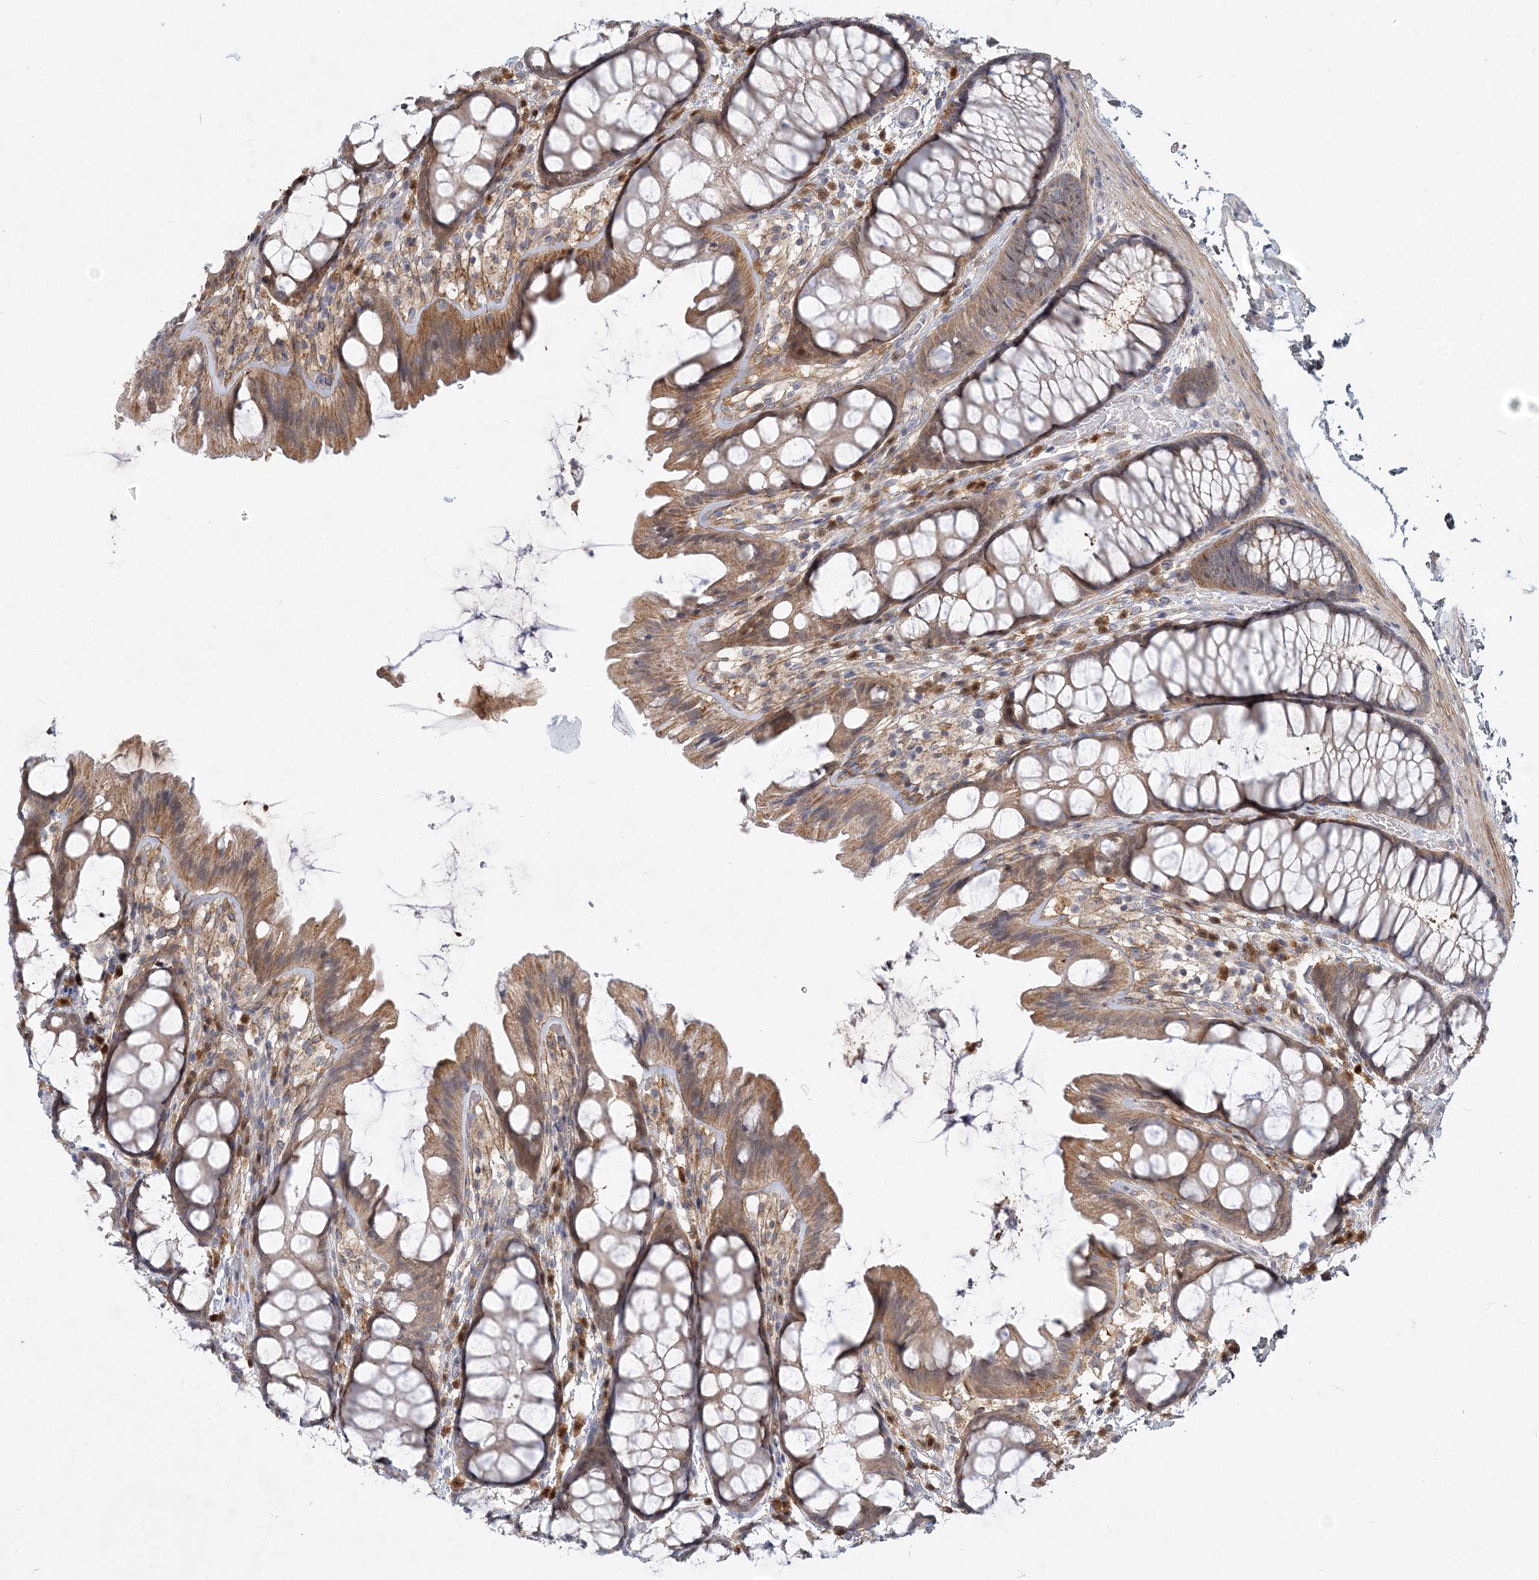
{"staining": {"intensity": "moderate", "quantity": ">75%", "location": "cytoplasmic/membranous"}, "tissue": "colon", "cell_type": "Glandular cells", "image_type": "normal", "snomed": [{"axis": "morphology", "description": "Normal tissue, NOS"}, {"axis": "topography", "description": "Colon"}], "caption": "Immunohistochemical staining of unremarkable colon exhibits medium levels of moderate cytoplasmic/membranous expression in about >75% of glandular cells. The protein of interest is stained brown, and the nuclei are stained in blue (DAB (3,3'-diaminobenzidine) IHC with brightfield microscopy, high magnification).", "gene": "GMPPA", "patient": {"sex": "male", "age": 47}}